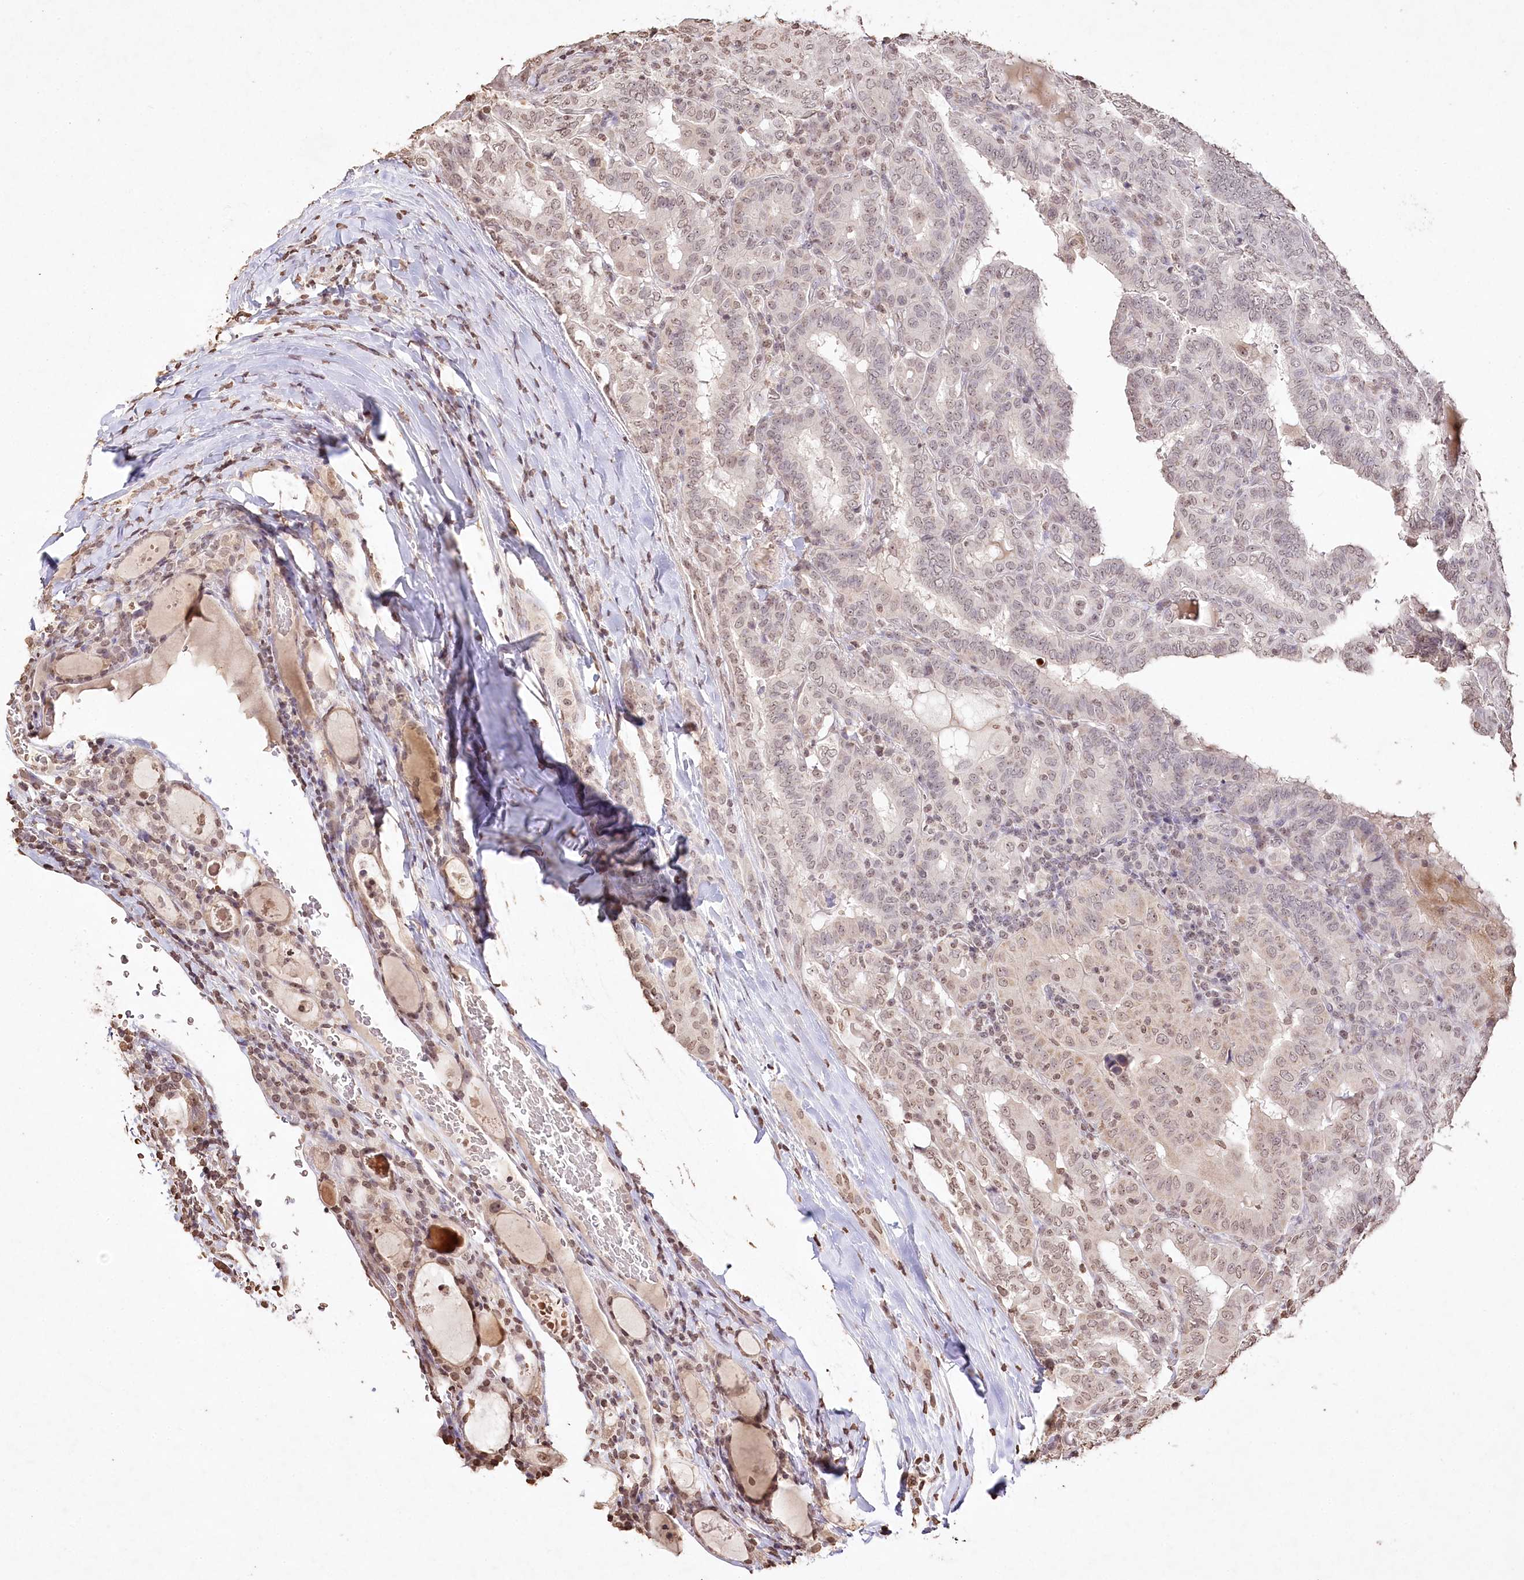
{"staining": {"intensity": "weak", "quantity": "25%-75%", "location": "nuclear"}, "tissue": "thyroid cancer", "cell_type": "Tumor cells", "image_type": "cancer", "snomed": [{"axis": "morphology", "description": "Papillary adenocarcinoma, NOS"}, {"axis": "topography", "description": "Thyroid gland"}], "caption": "Brown immunohistochemical staining in human thyroid cancer shows weak nuclear expression in approximately 25%-75% of tumor cells.", "gene": "DMXL1", "patient": {"sex": "female", "age": 72}}